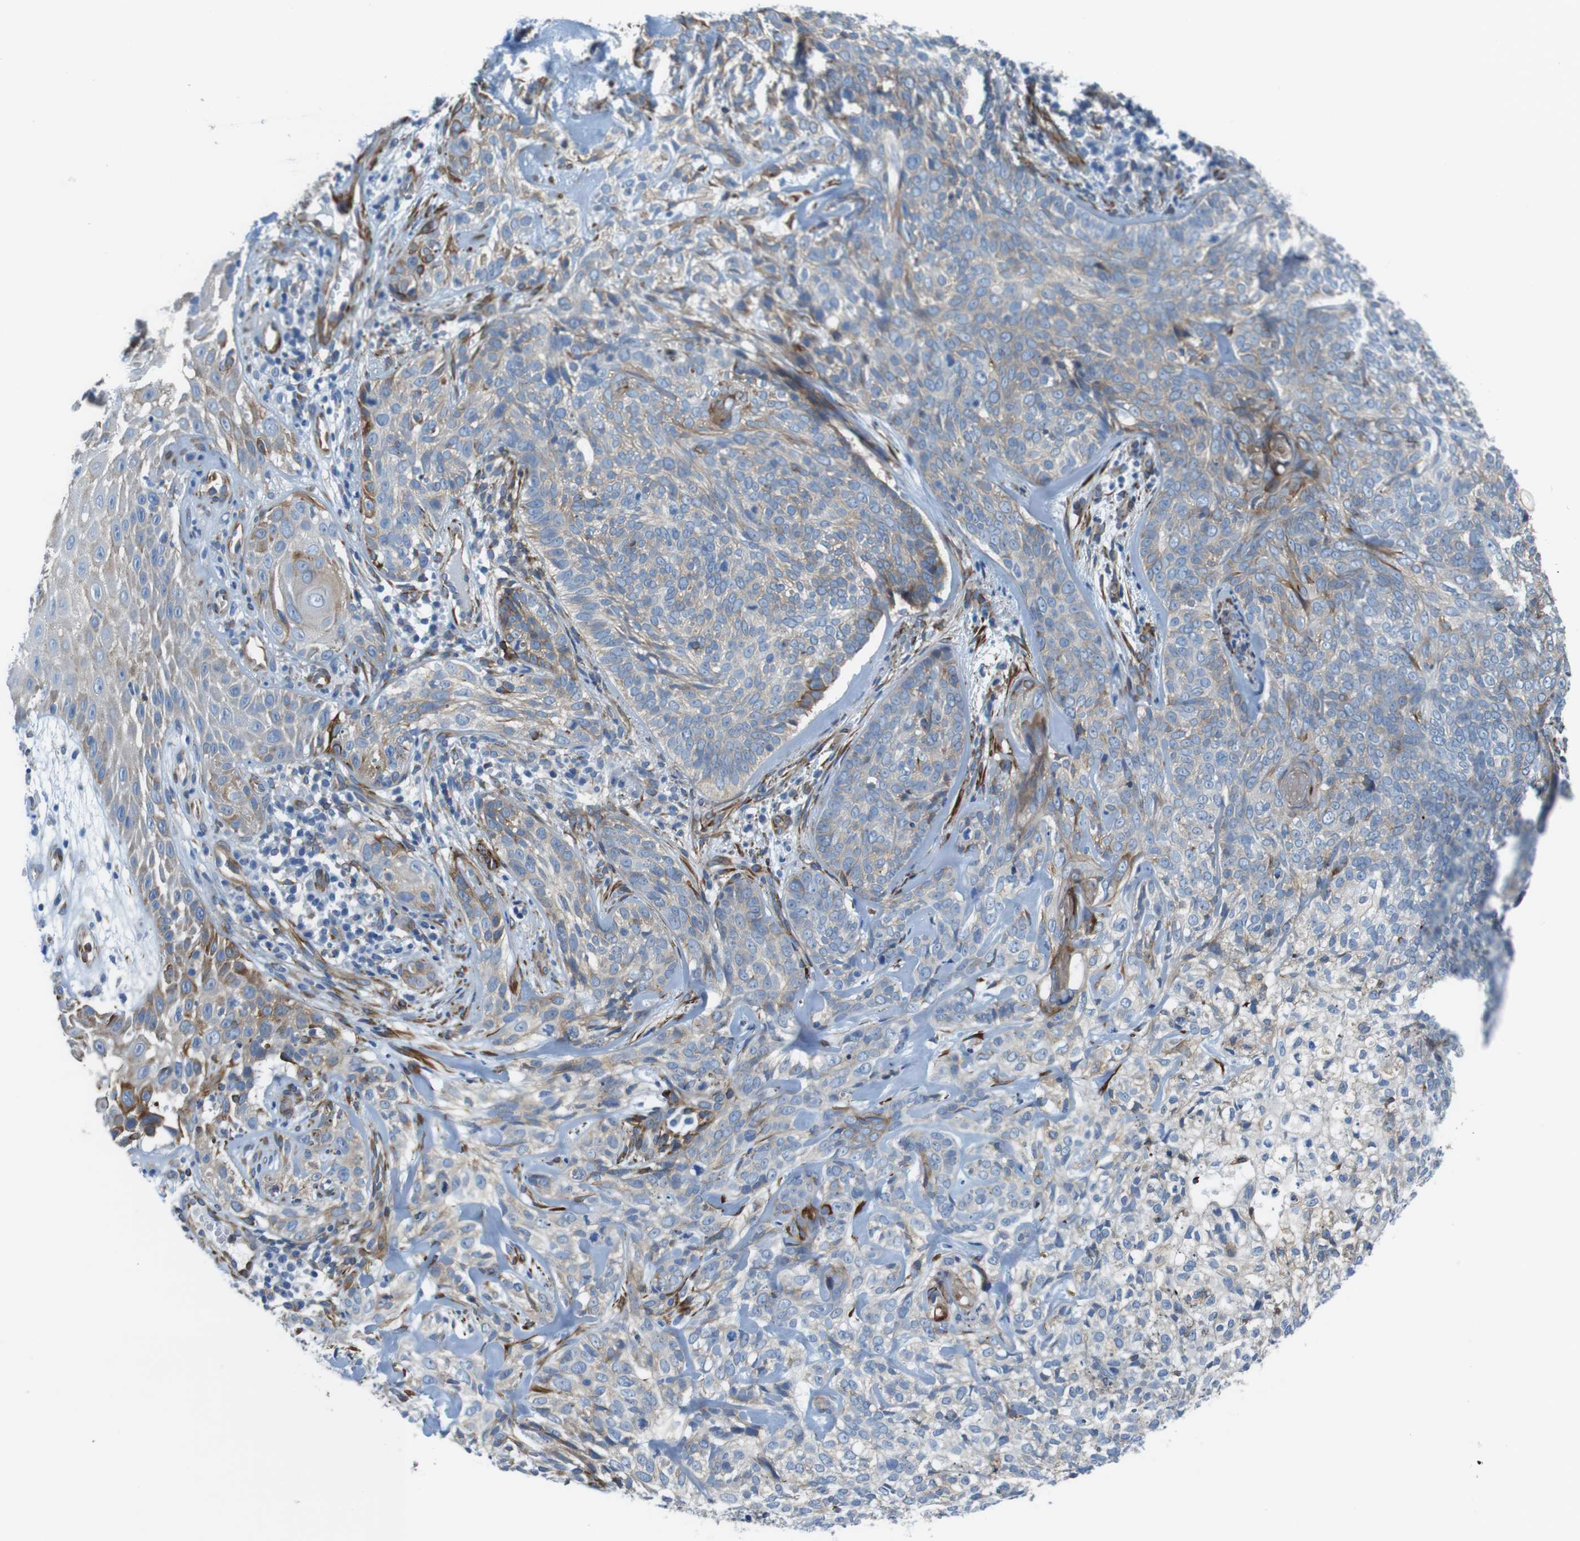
{"staining": {"intensity": "strong", "quantity": "<25%", "location": "cytoplasmic/membranous"}, "tissue": "skin cancer", "cell_type": "Tumor cells", "image_type": "cancer", "snomed": [{"axis": "morphology", "description": "Basal cell carcinoma"}, {"axis": "topography", "description": "Skin"}], "caption": "High-magnification brightfield microscopy of skin basal cell carcinoma stained with DAB (3,3'-diaminobenzidine) (brown) and counterstained with hematoxylin (blue). tumor cells exhibit strong cytoplasmic/membranous expression is seen in approximately<25% of cells. (Brightfield microscopy of DAB IHC at high magnification).", "gene": "EMP2", "patient": {"sex": "male", "age": 72}}